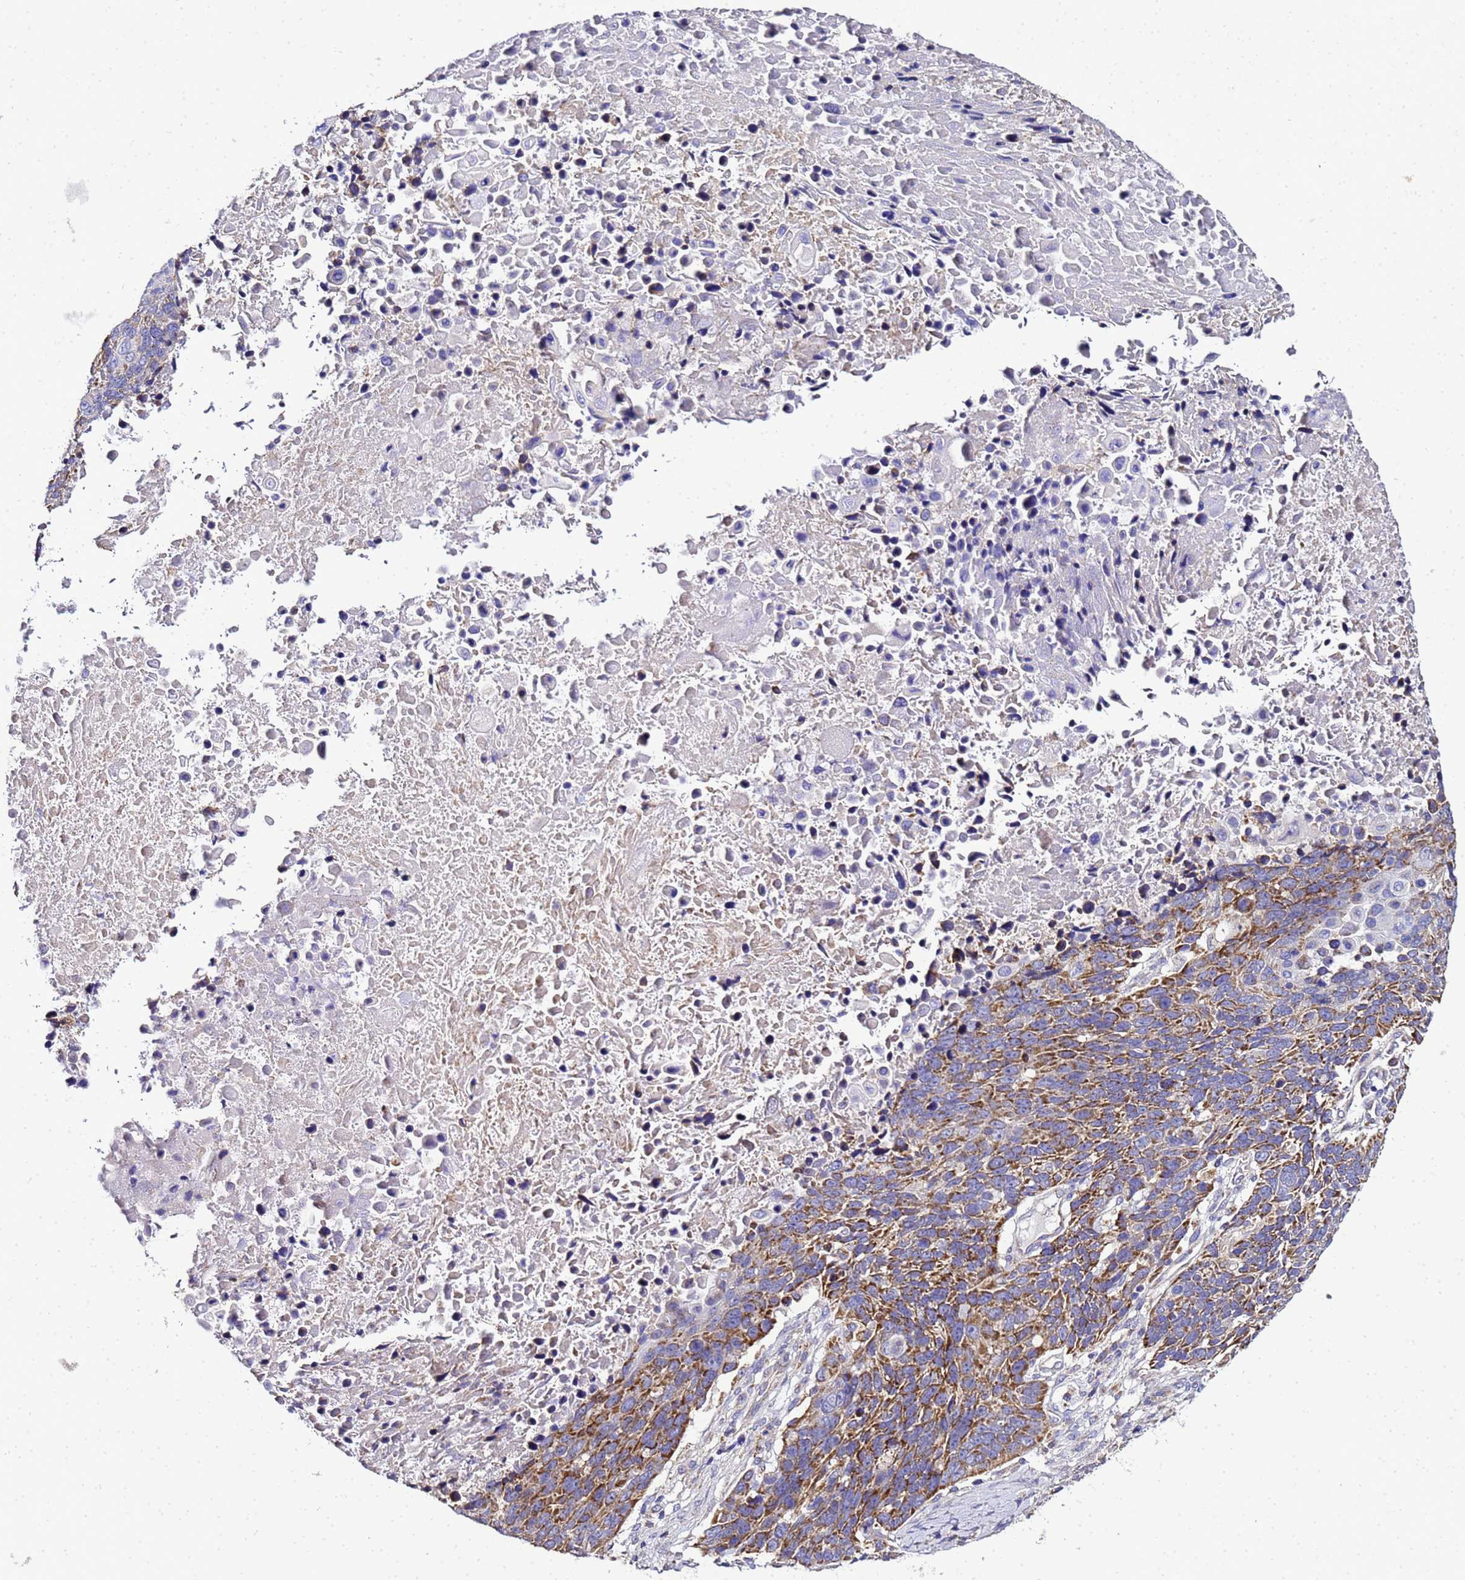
{"staining": {"intensity": "moderate", "quantity": ">75%", "location": "cytoplasmic/membranous"}, "tissue": "lung cancer", "cell_type": "Tumor cells", "image_type": "cancer", "snomed": [{"axis": "morphology", "description": "Normal tissue, NOS"}, {"axis": "morphology", "description": "Squamous cell carcinoma, NOS"}, {"axis": "topography", "description": "Lymph node"}, {"axis": "topography", "description": "Lung"}], "caption": "Immunohistochemical staining of lung cancer (squamous cell carcinoma) exhibits moderate cytoplasmic/membranous protein staining in about >75% of tumor cells.", "gene": "HIGD2A", "patient": {"sex": "male", "age": 66}}